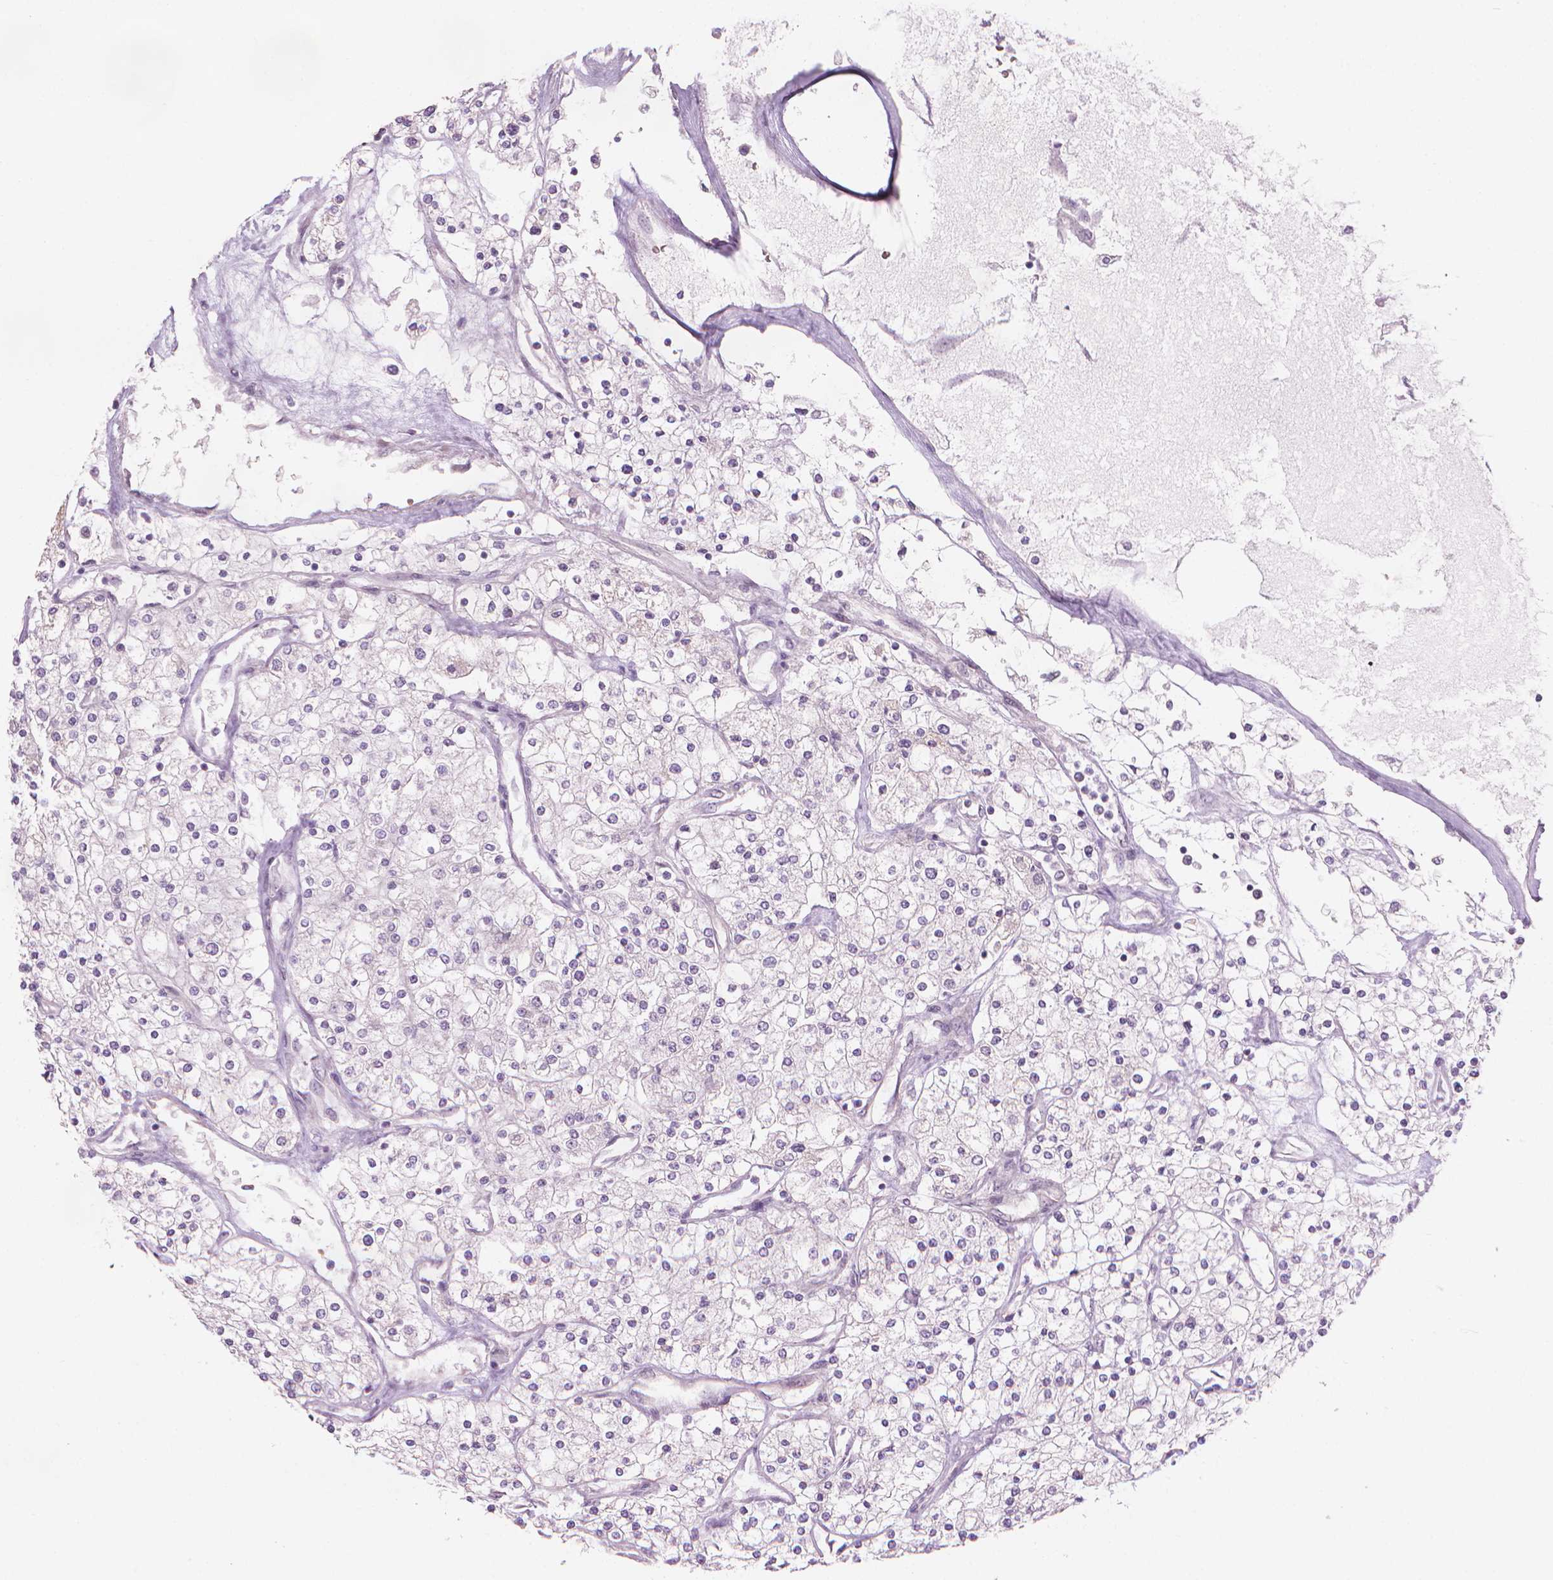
{"staining": {"intensity": "negative", "quantity": "none", "location": "none"}, "tissue": "renal cancer", "cell_type": "Tumor cells", "image_type": "cancer", "snomed": [{"axis": "morphology", "description": "Adenocarcinoma, NOS"}, {"axis": "topography", "description": "Kidney"}], "caption": "An immunohistochemistry photomicrograph of adenocarcinoma (renal) is shown. There is no staining in tumor cells of adenocarcinoma (renal).", "gene": "IFFO1", "patient": {"sex": "male", "age": 80}}